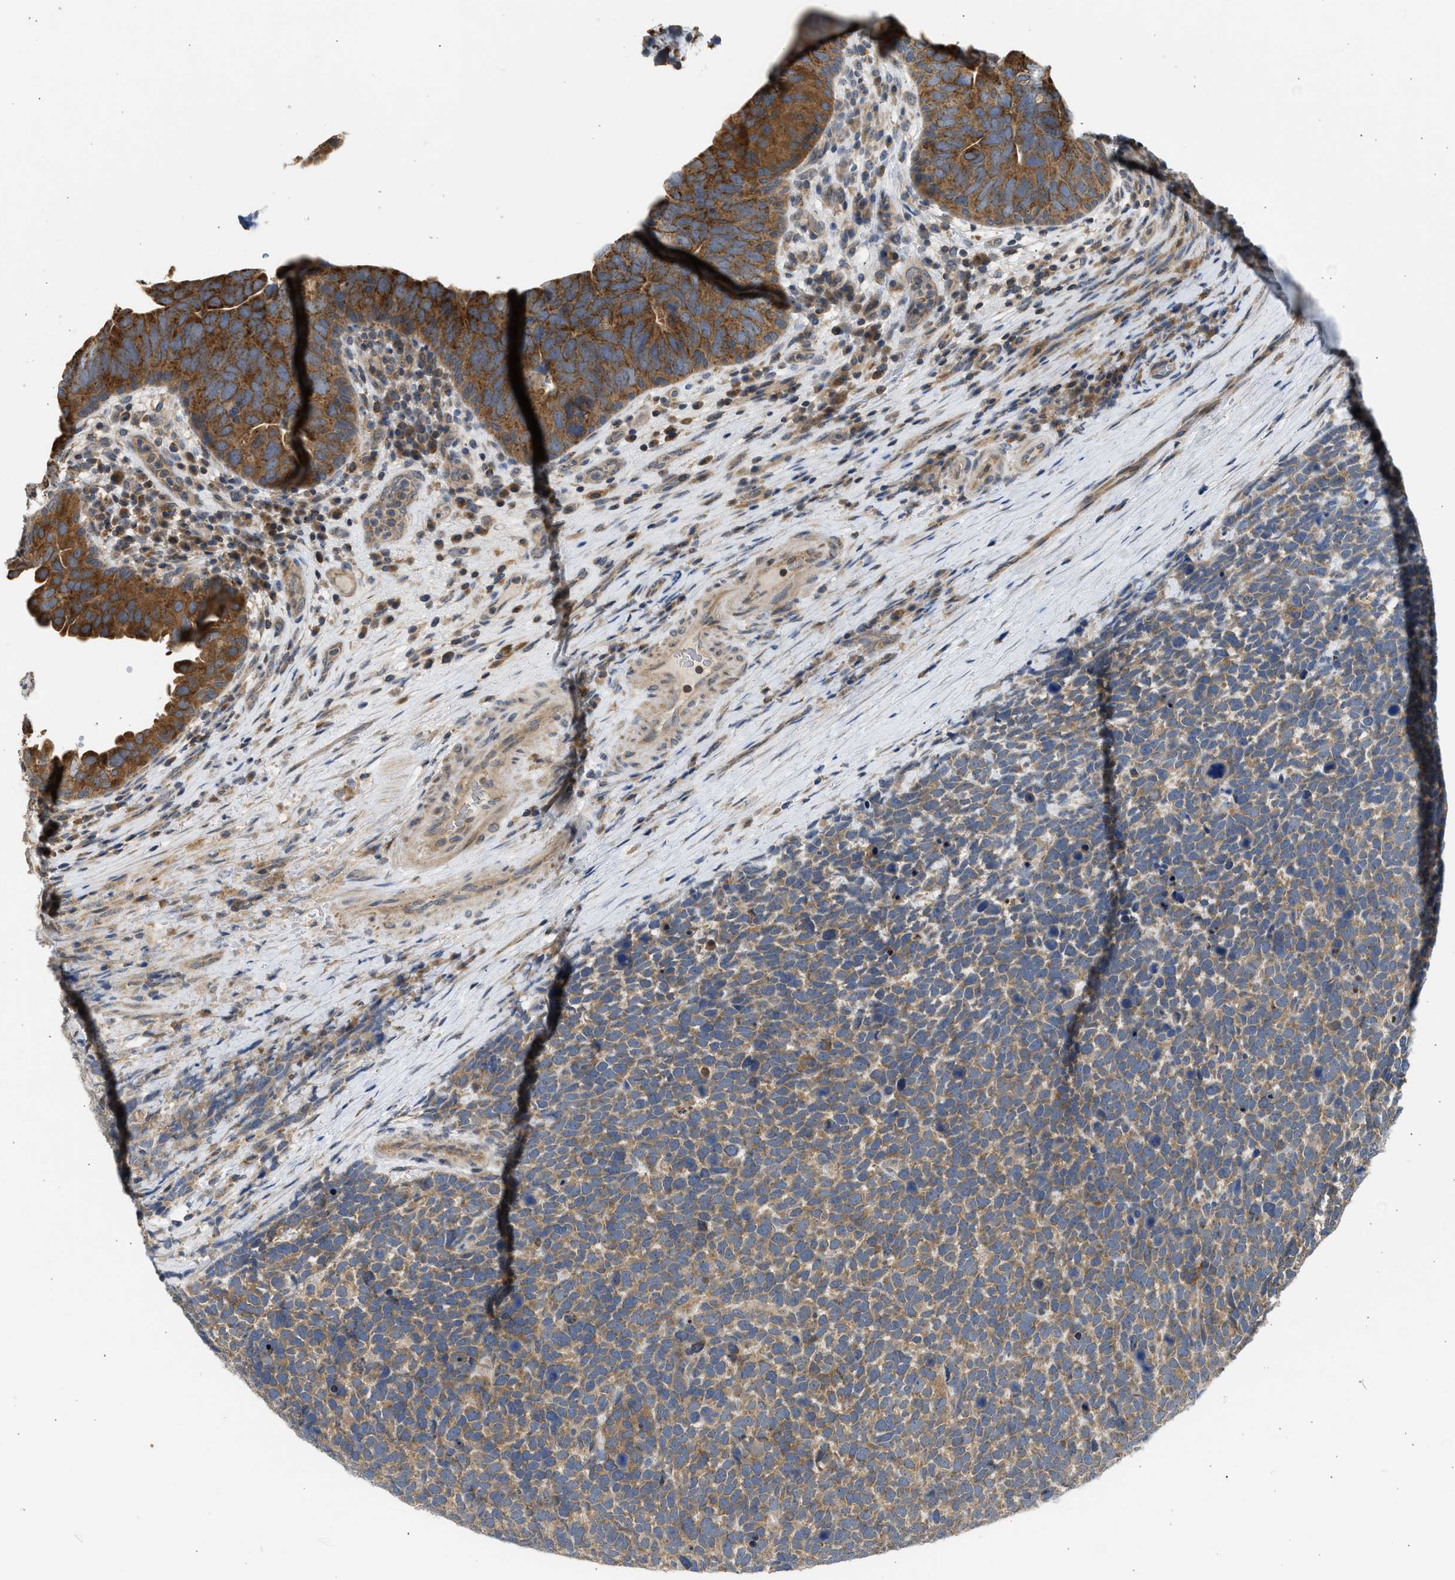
{"staining": {"intensity": "moderate", "quantity": ">75%", "location": "cytoplasmic/membranous"}, "tissue": "urothelial cancer", "cell_type": "Tumor cells", "image_type": "cancer", "snomed": [{"axis": "morphology", "description": "Urothelial carcinoma, High grade"}, {"axis": "topography", "description": "Urinary bladder"}], "caption": "Immunohistochemistry micrograph of neoplastic tissue: urothelial carcinoma (high-grade) stained using IHC shows medium levels of moderate protein expression localized specifically in the cytoplasmic/membranous of tumor cells, appearing as a cytoplasmic/membranous brown color.", "gene": "CYP1A1", "patient": {"sex": "female", "age": 82}}